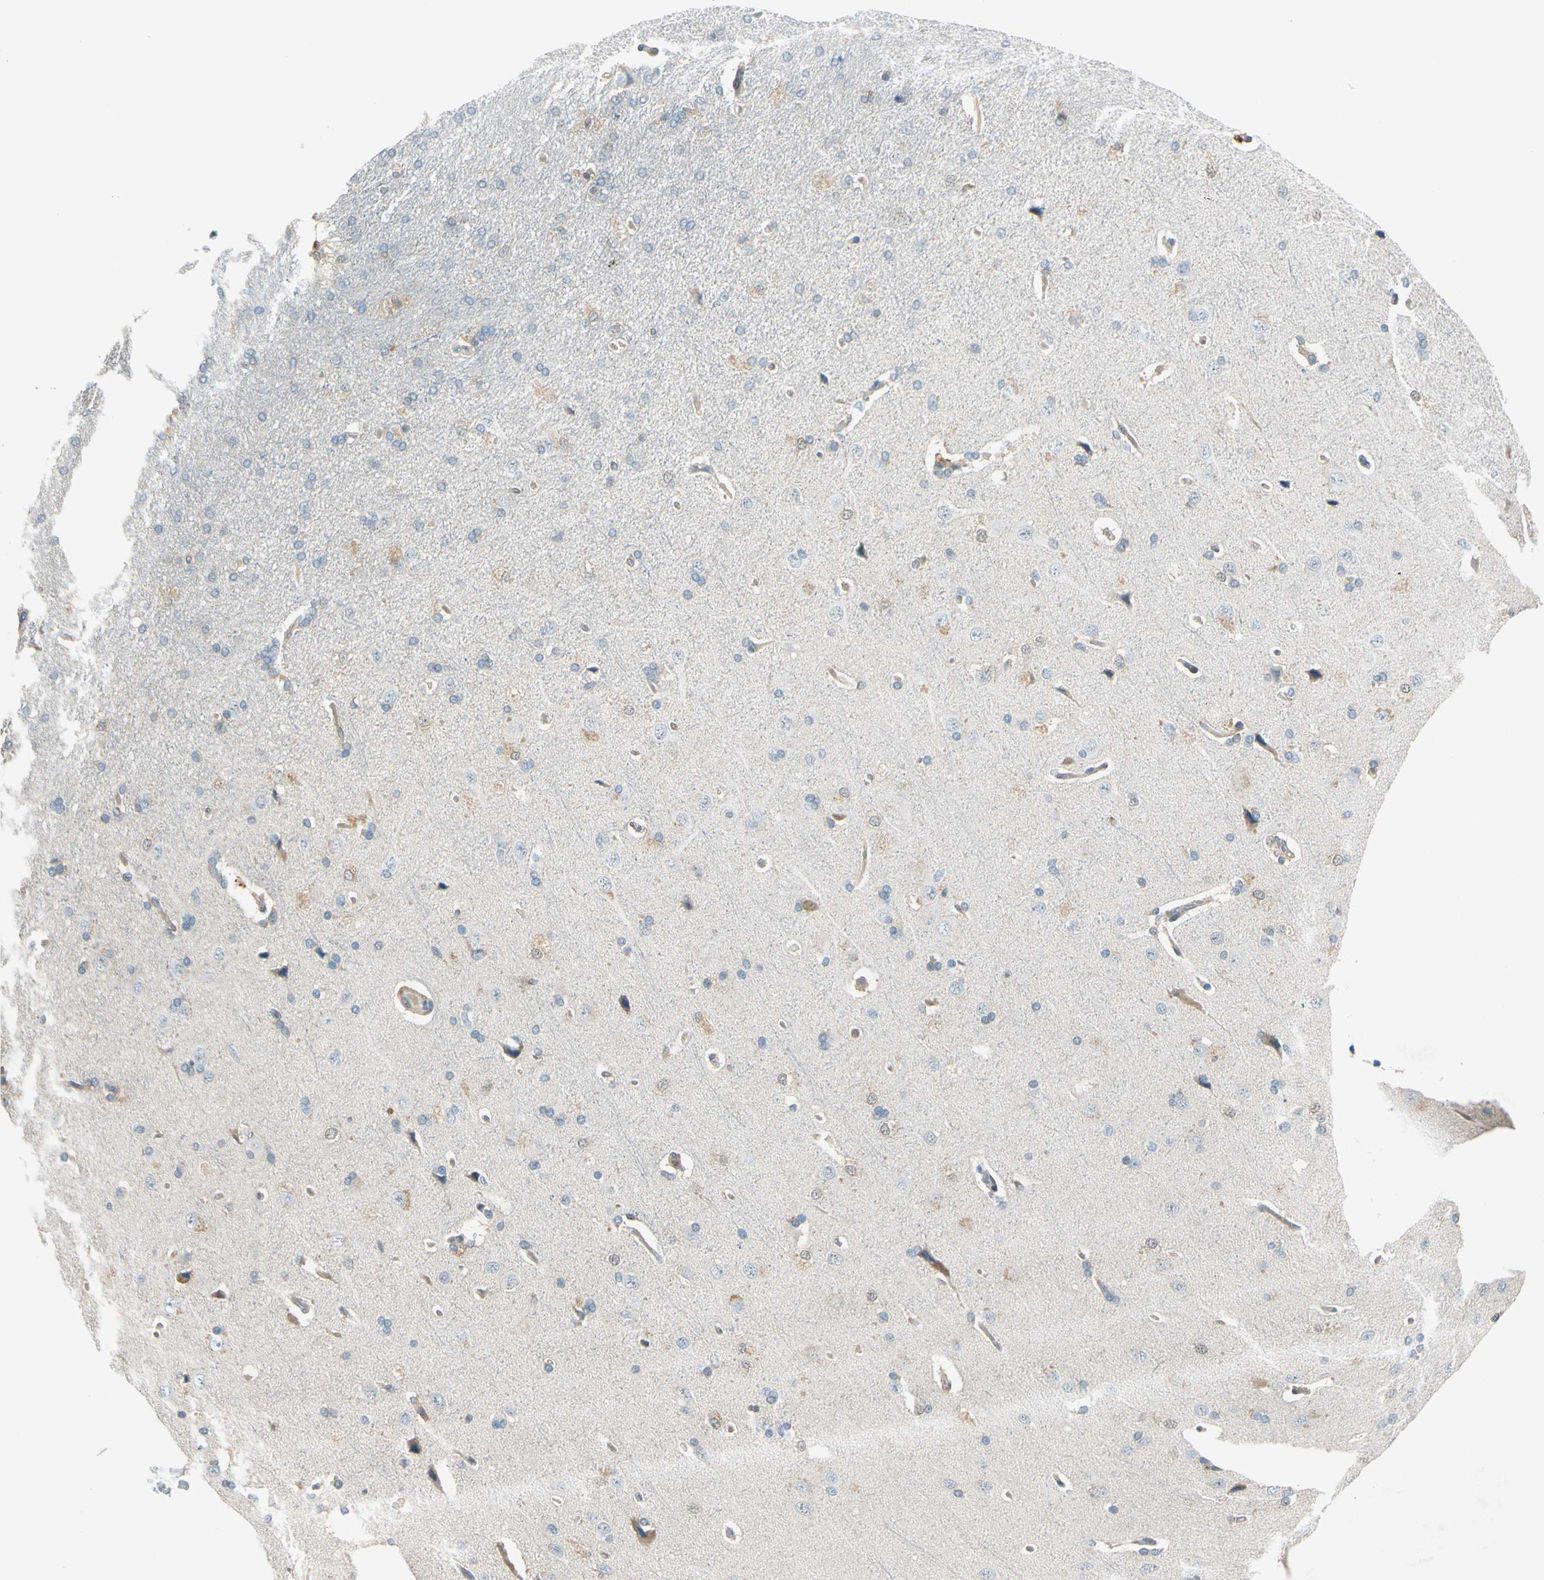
{"staining": {"intensity": "weak", "quantity": ">75%", "location": "cytoplasmic/membranous"}, "tissue": "cerebral cortex", "cell_type": "Endothelial cells", "image_type": "normal", "snomed": [{"axis": "morphology", "description": "Normal tissue, NOS"}, {"axis": "topography", "description": "Cerebral cortex"}], "caption": "This image shows IHC staining of unremarkable cerebral cortex, with low weak cytoplasmic/membranous expression in approximately >75% of endothelial cells.", "gene": "WIPI1", "patient": {"sex": "male", "age": 62}}